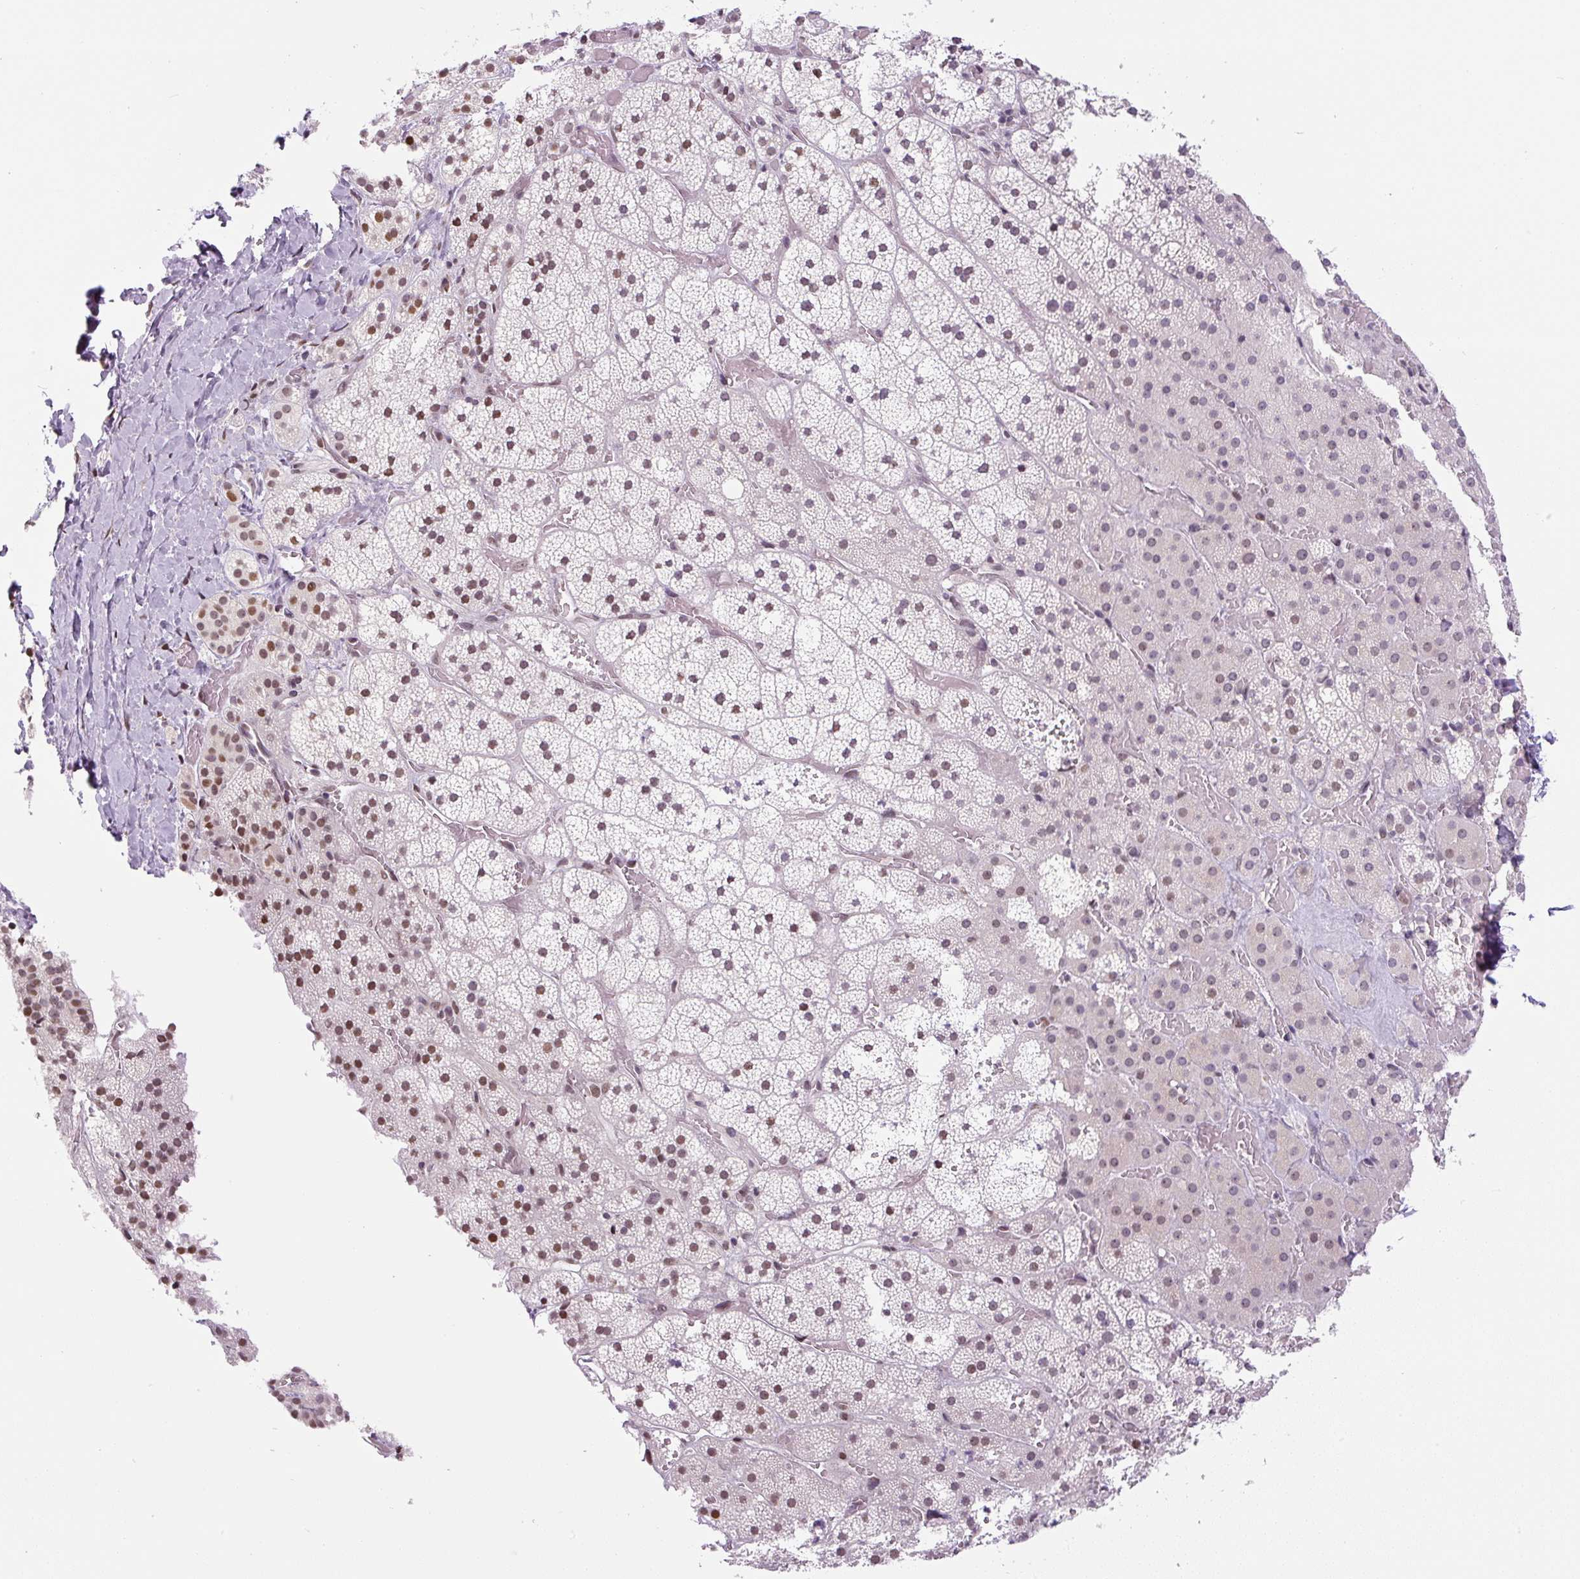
{"staining": {"intensity": "moderate", "quantity": "25%-75%", "location": "nuclear"}, "tissue": "adrenal gland", "cell_type": "Glandular cells", "image_type": "normal", "snomed": [{"axis": "morphology", "description": "Normal tissue, NOS"}, {"axis": "topography", "description": "Adrenal gland"}], "caption": "Normal adrenal gland was stained to show a protein in brown. There is medium levels of moderate nuclear expression in approximately 25%-75% of glandular cells.", "gene": "TCFL5", "patient": {"sex": "male", "age": 53}}